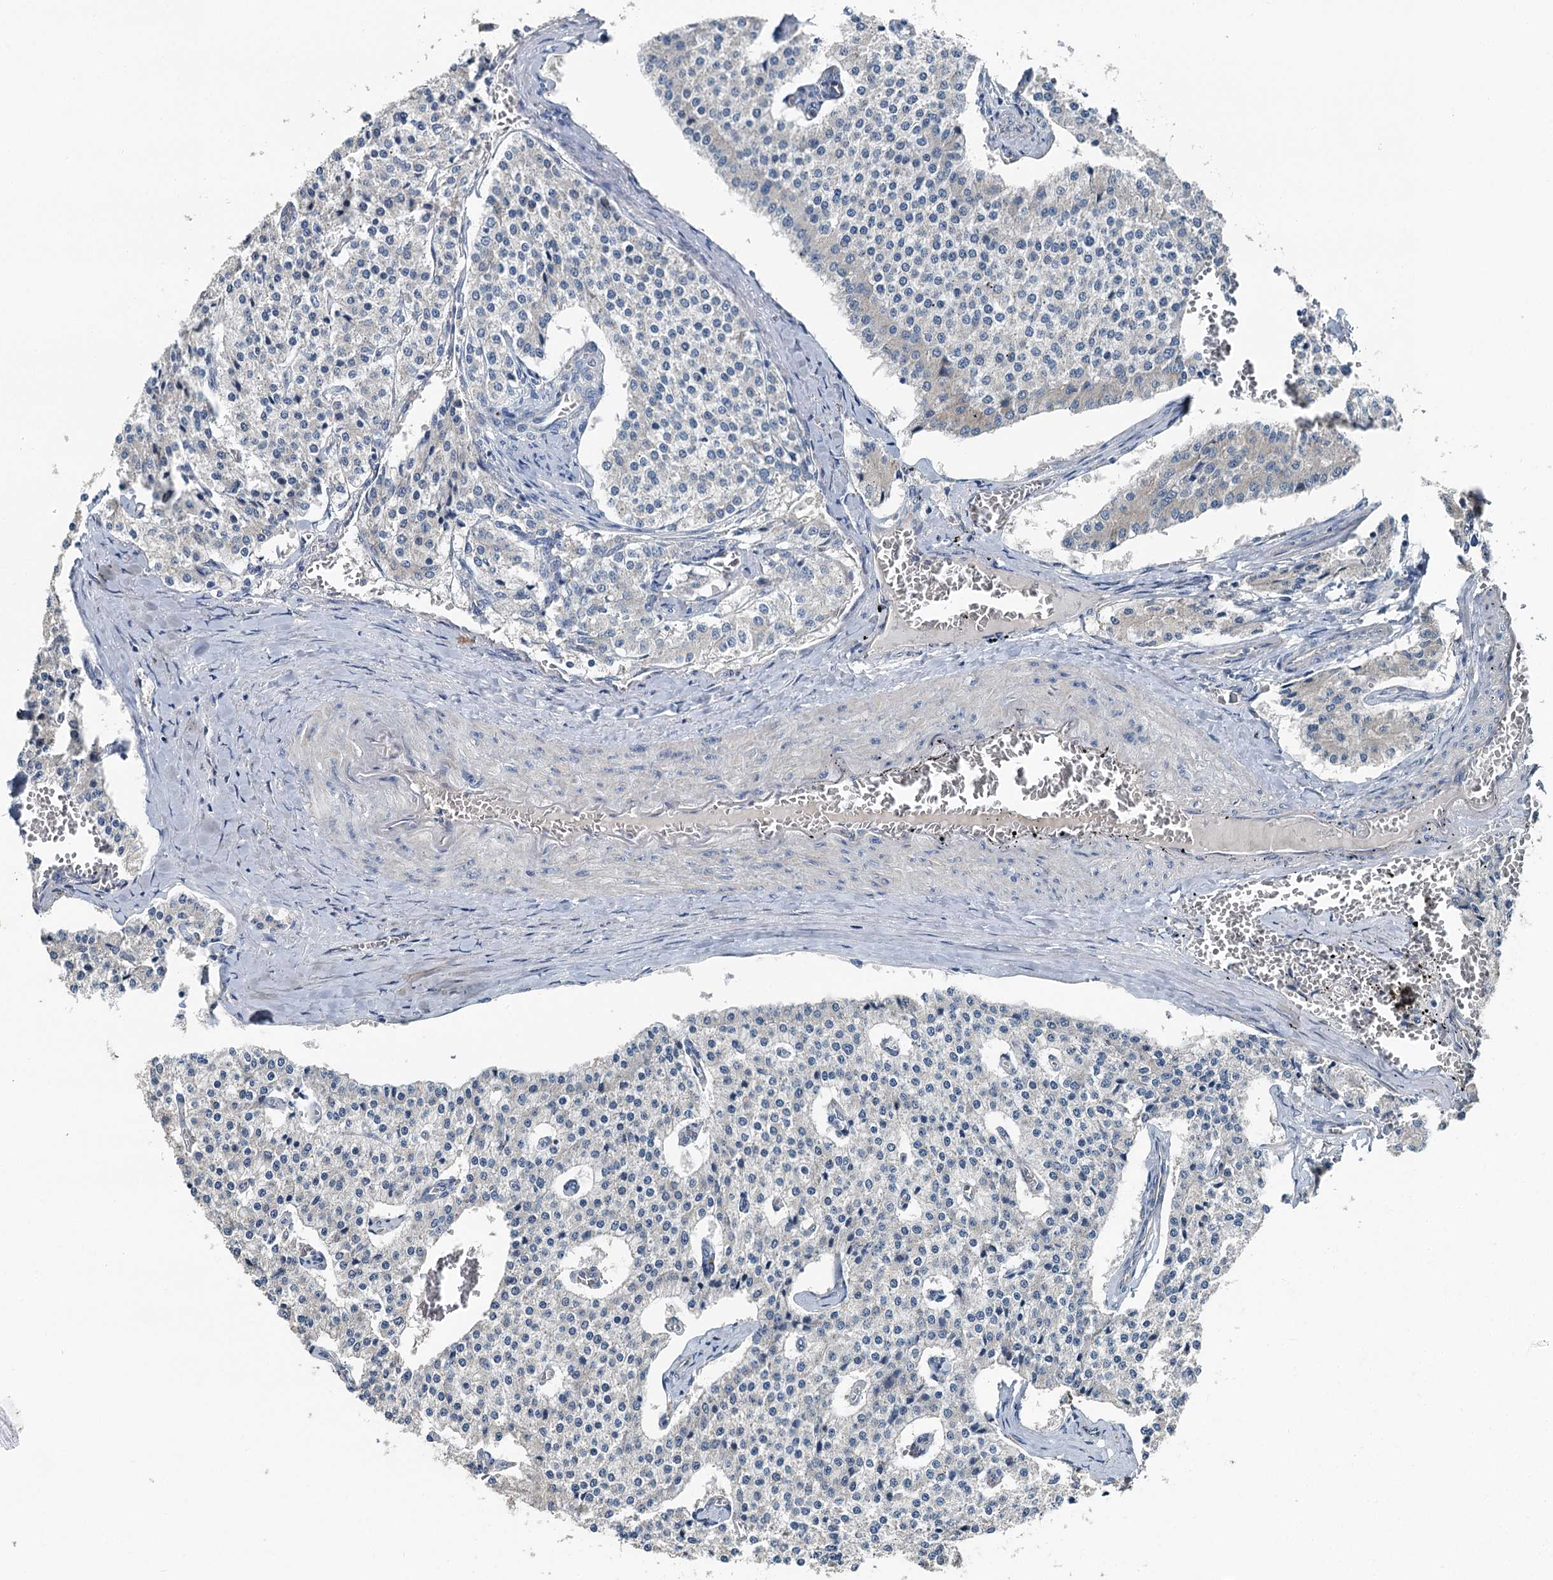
{"staining": {"intensity": "negative", "quantity": "none", "location": "none"}, "tissue": "carcinoid", "cell_type": "Tumor cells", "image_type": "cancer", "snomed": [{"axis": "morphology", "description": "Carcinoid, malignant, NOS"}, {"axis": "topography", "description": "Colon"}], "caption": "A photomicrograph of human carcinoid is negative for staining in tumor cells. The staining is performed using DAB brown chromogen with nuclei counter-stained in using hematoxylin.", "gene": "C6orf120", "patient": {"sex": "female", "age": 52}}